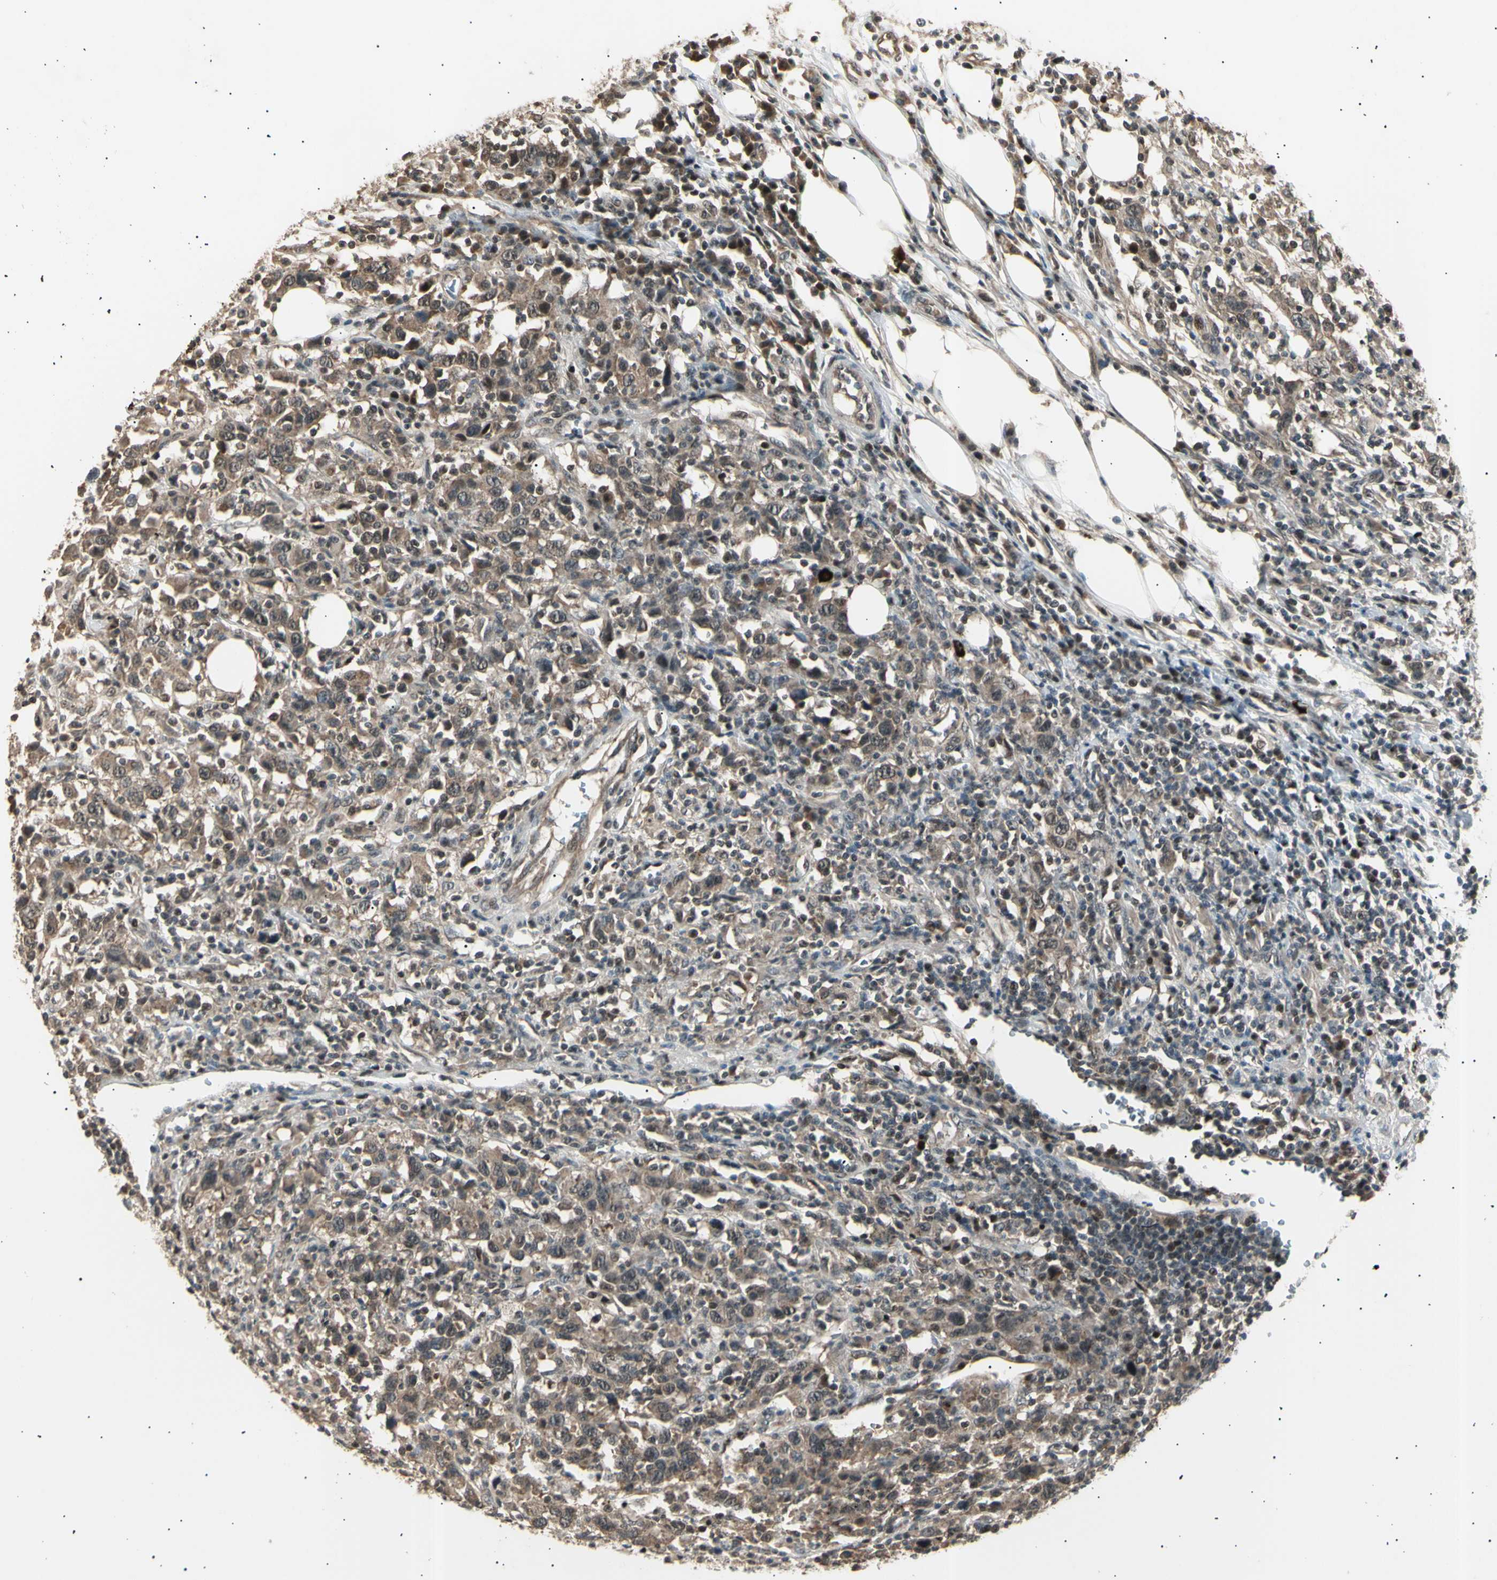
{"staining": {"intensity": "weak", "quantity": ">75%", "location": "cytoplasmic/membranous,nuclear"}, "tissue": "urothelial cancer", "cell_type": "Tumor cells", "image_type": "cancer", "snomed": [{"axis": "morphology", "description": "Urothelial carcinoma, High grade"}, {"axis": "topography", "description": "Urinary bladder"}], "caption": "An IHC micrograph of tumor tissue is shown. Protein staining in brown highlights weak cytoplasmic/membranous and nuclear positivity in urothelial carcinoma (high-grade) within tumor cells.", "gene": "NUAK2", "patient": {"sex": "male", "age": 61}}